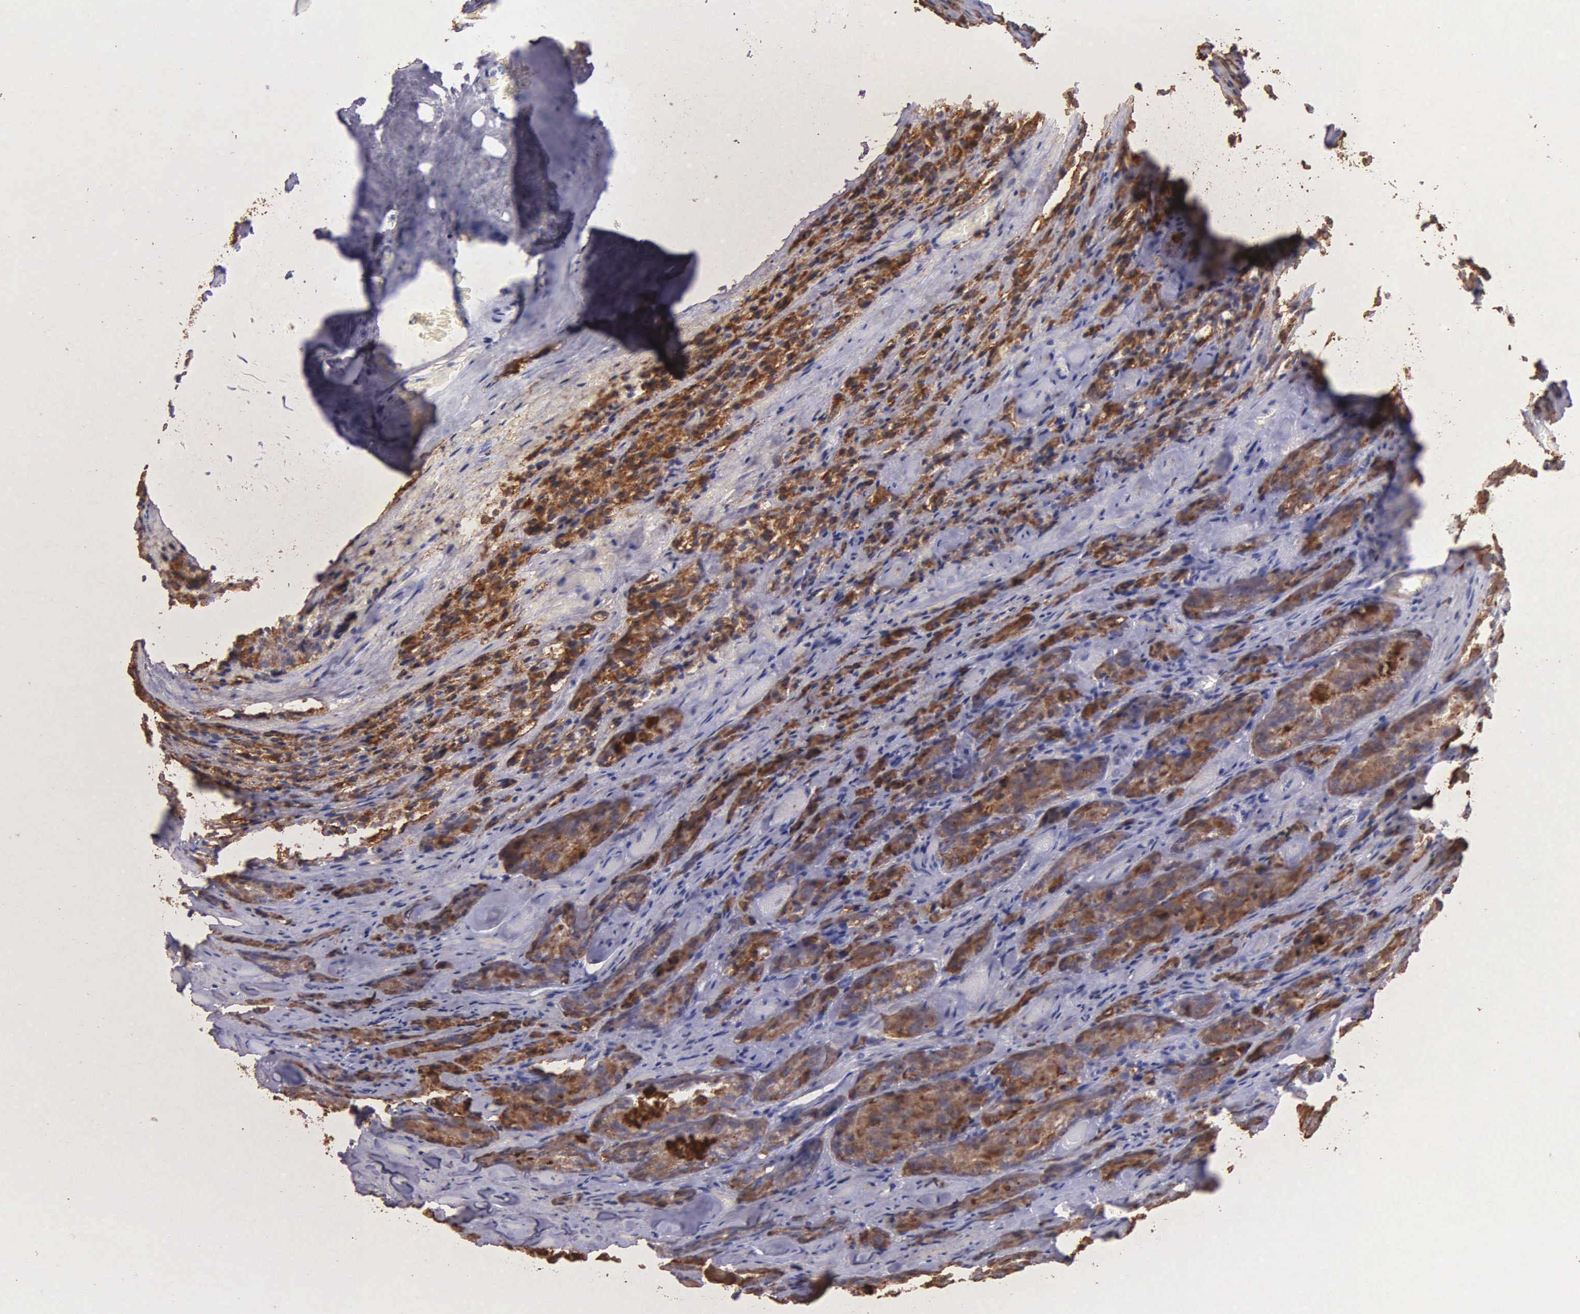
{"staining": {"intensity": "strong", "quantity": ">75%", "location": "cytoplasmic/membranous"}, "tissue": "prostate cancer", "cell_type": "Tumor cells", "image_type": "cancer", "snomed": [{"axis": "morphology", "description": "Adenocarcinoma, Medium grade"}, {"axis": "topography", "description": "Prostate"}], "caption": "Prostate cancer (medium-grade adenocarcinoma) stained for a protein (brown) demonstrates strong cytoplasmic/membranous positive staining in approximately >75% of tumor cells.", "gene": "KLK3", "patient": {"sex": "male", "age": 60}}